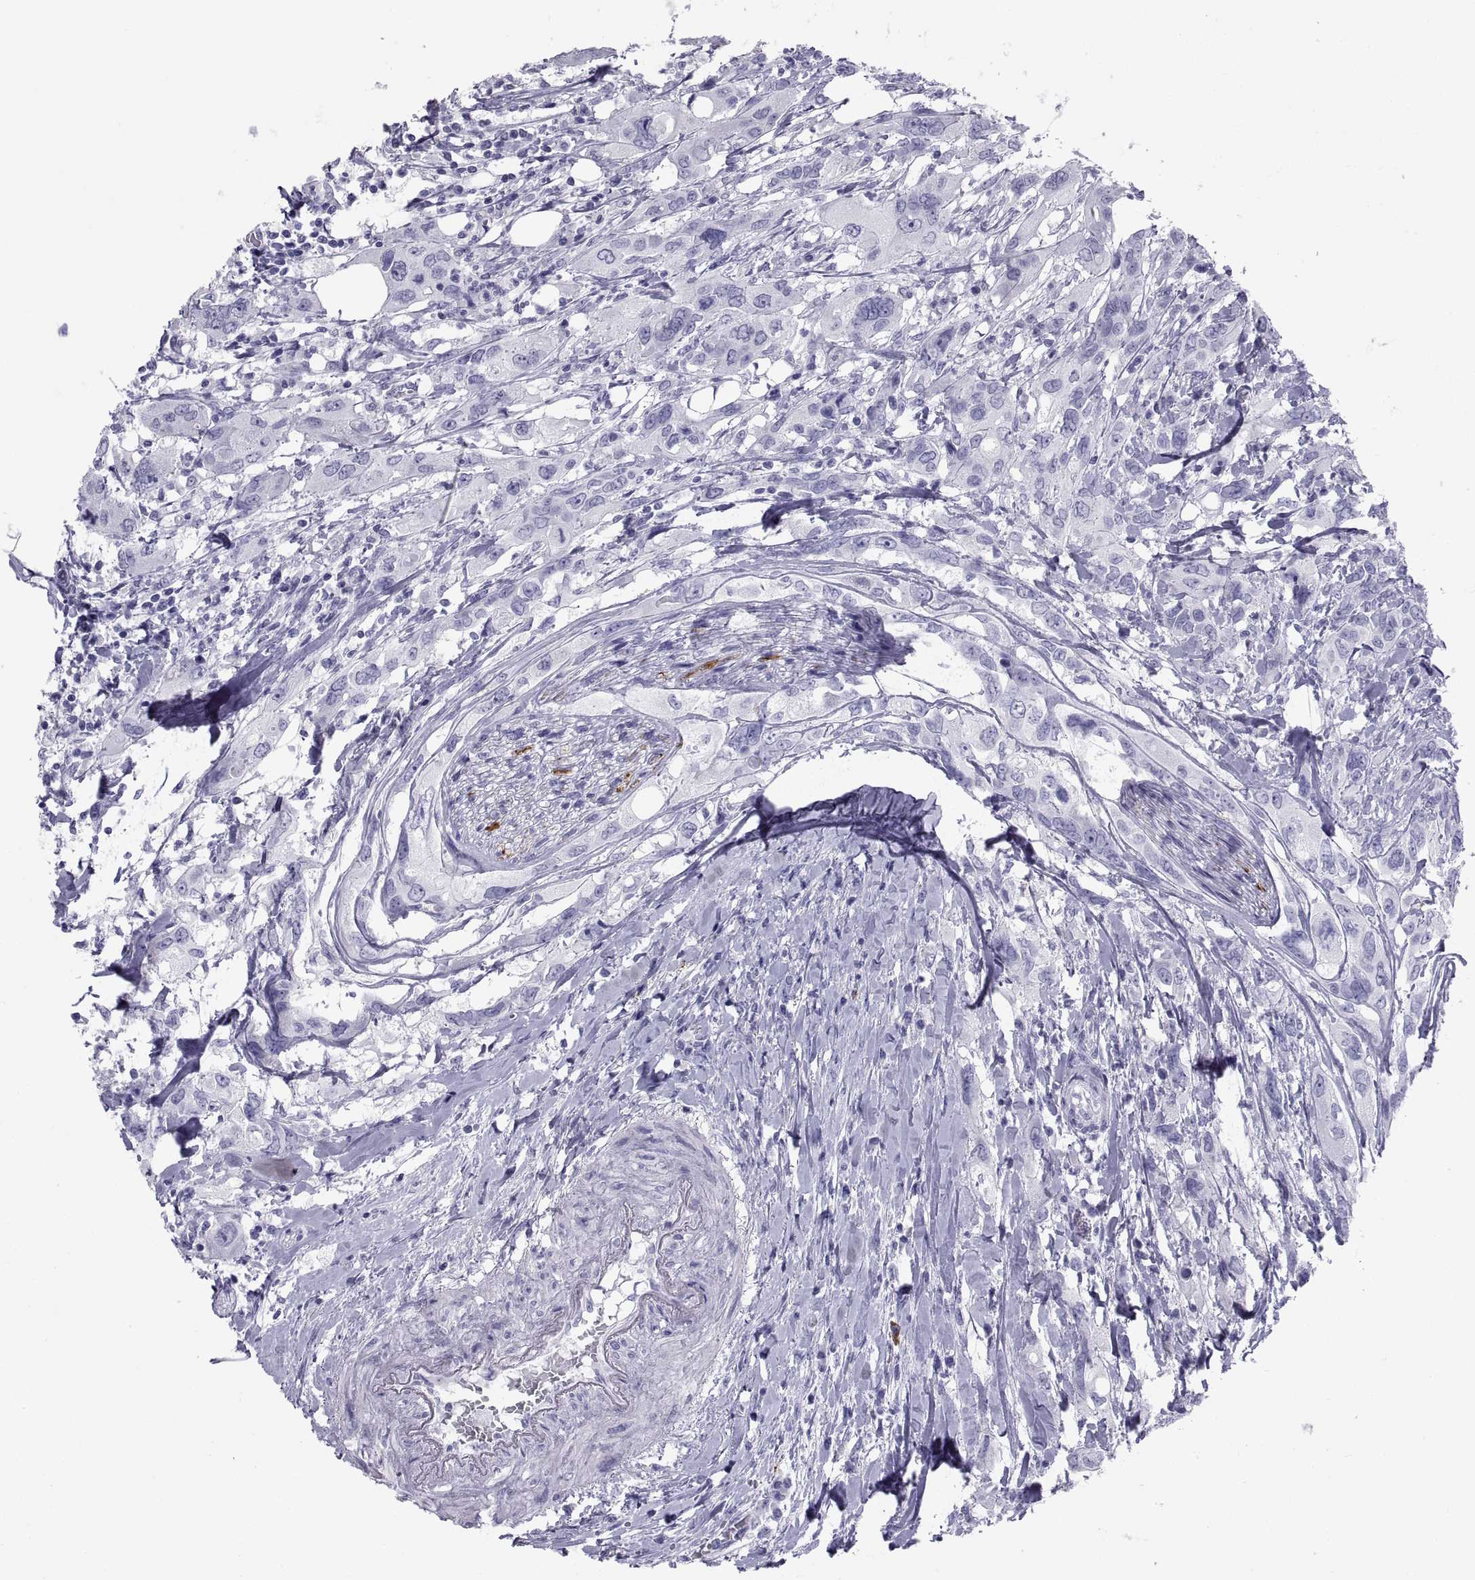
{"staining": {"intensity": "negative", "quantity": "none", "location": "none"}, "tissue": "urothelial cancer", "cell_type": "Tumor cells", "image_type": "cancer", "snomed": [{"axis": "morphology", "description": "Urothelial carcinoma, NOS"}, {"axis": "morphology", "description": "Urothelial carcinoma, High grade"}, {"axis": "topography", "description": "Urinary bladder"}], "caption": "The IHC photomicrograph has no significant expression in tumor cells of urothelial cancer tissue.", "gene": "NPTX2", "patient": {"sex": "male", "age": 63}}